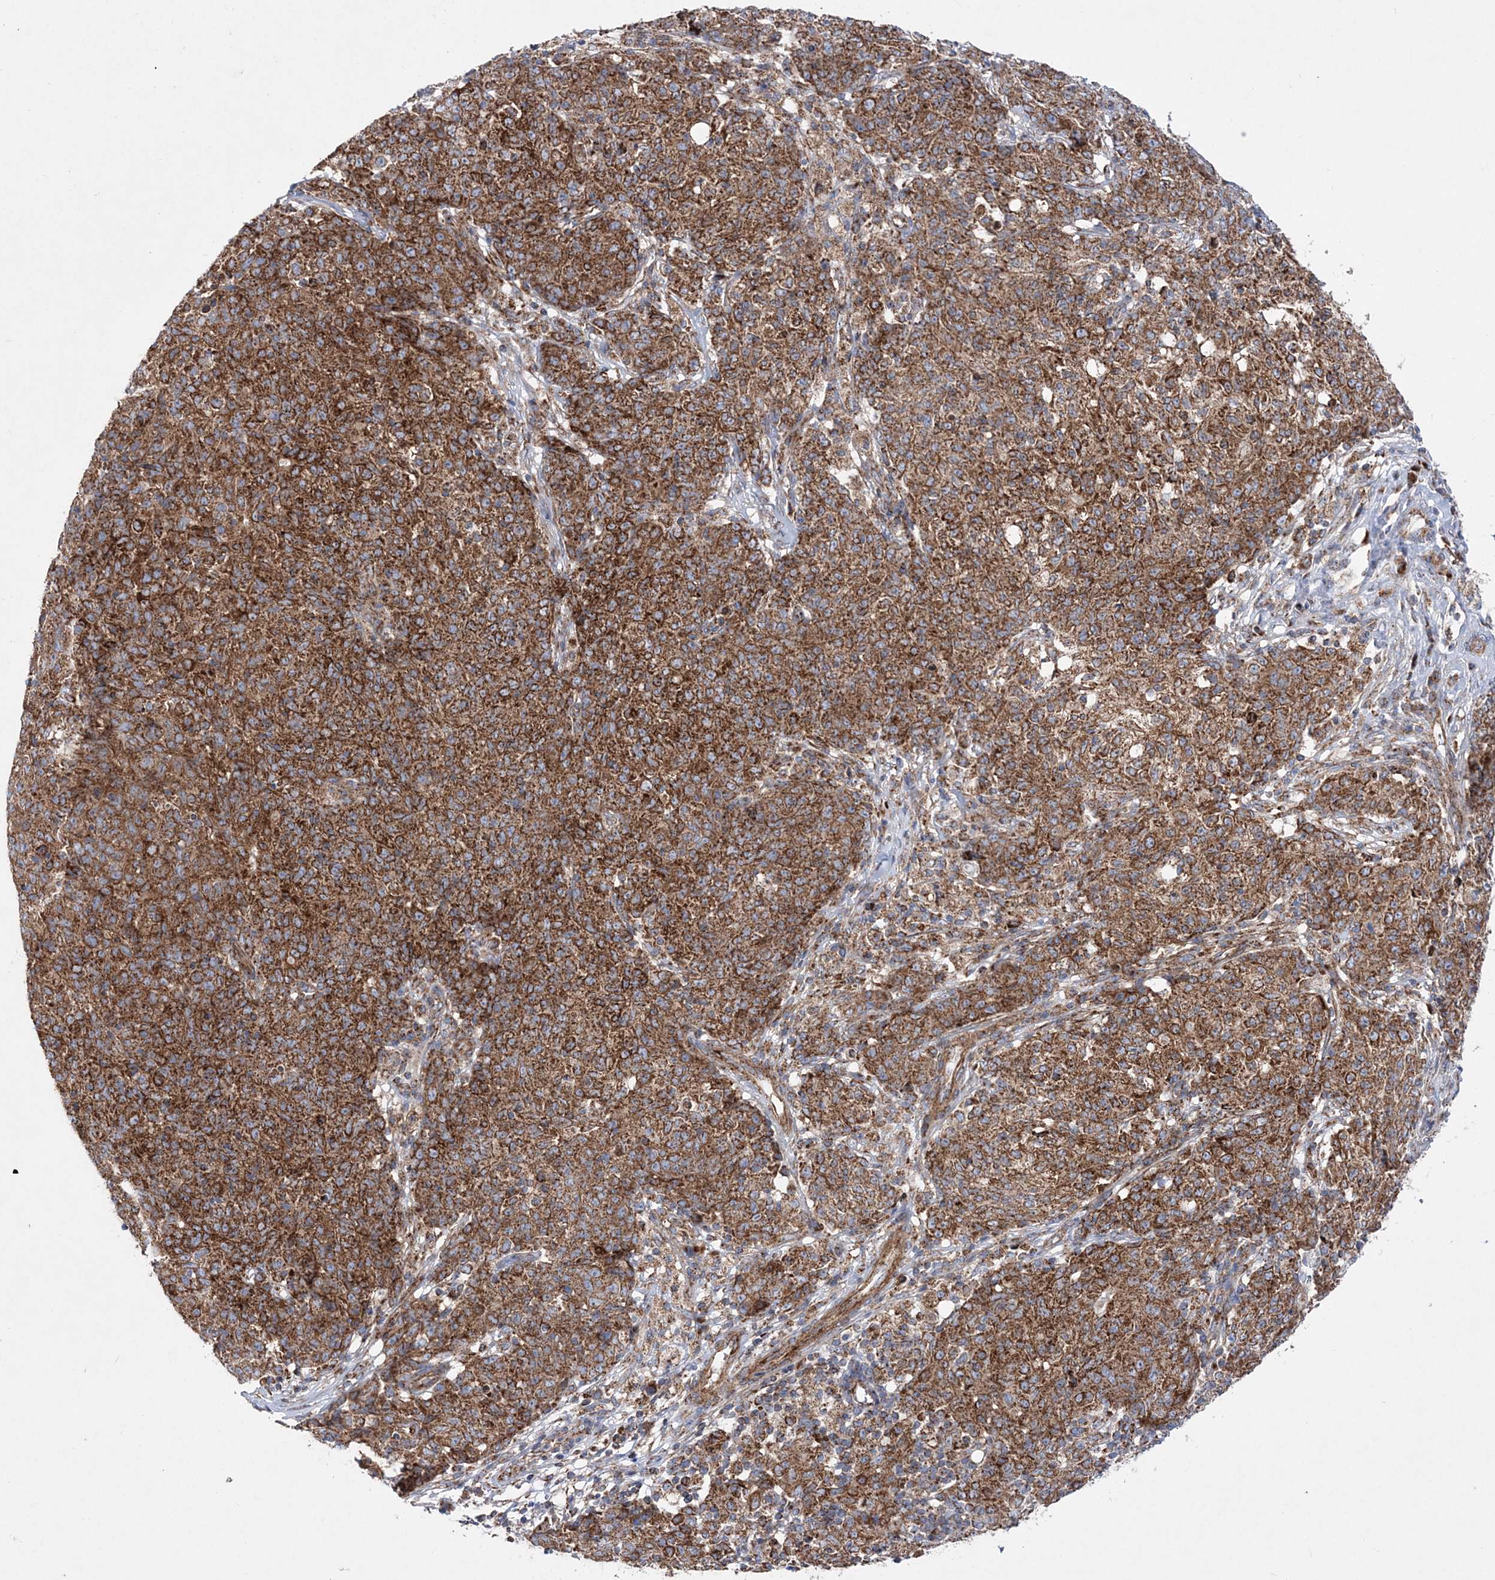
{"staining": {"intensity": "strong", "quantity": ">75%", "location": "cytoplasmic/membranous"}, "tissue": "ovarian cancer", "cell_type": "Tumor cells", "image_type": "cancer", "snomed": [{"axis": "morphology", "description": "Carcinoma, endometroid"}, {"axis": "topography", "description": "Ovary"}], "caption": "The immunohistochemical stain labels strong cytoplasmic/membranous expression in tumor cells of ovarian cancer tissue.", "gene": "NGLY1", "patient": {"sex": "female", "age": 42}}